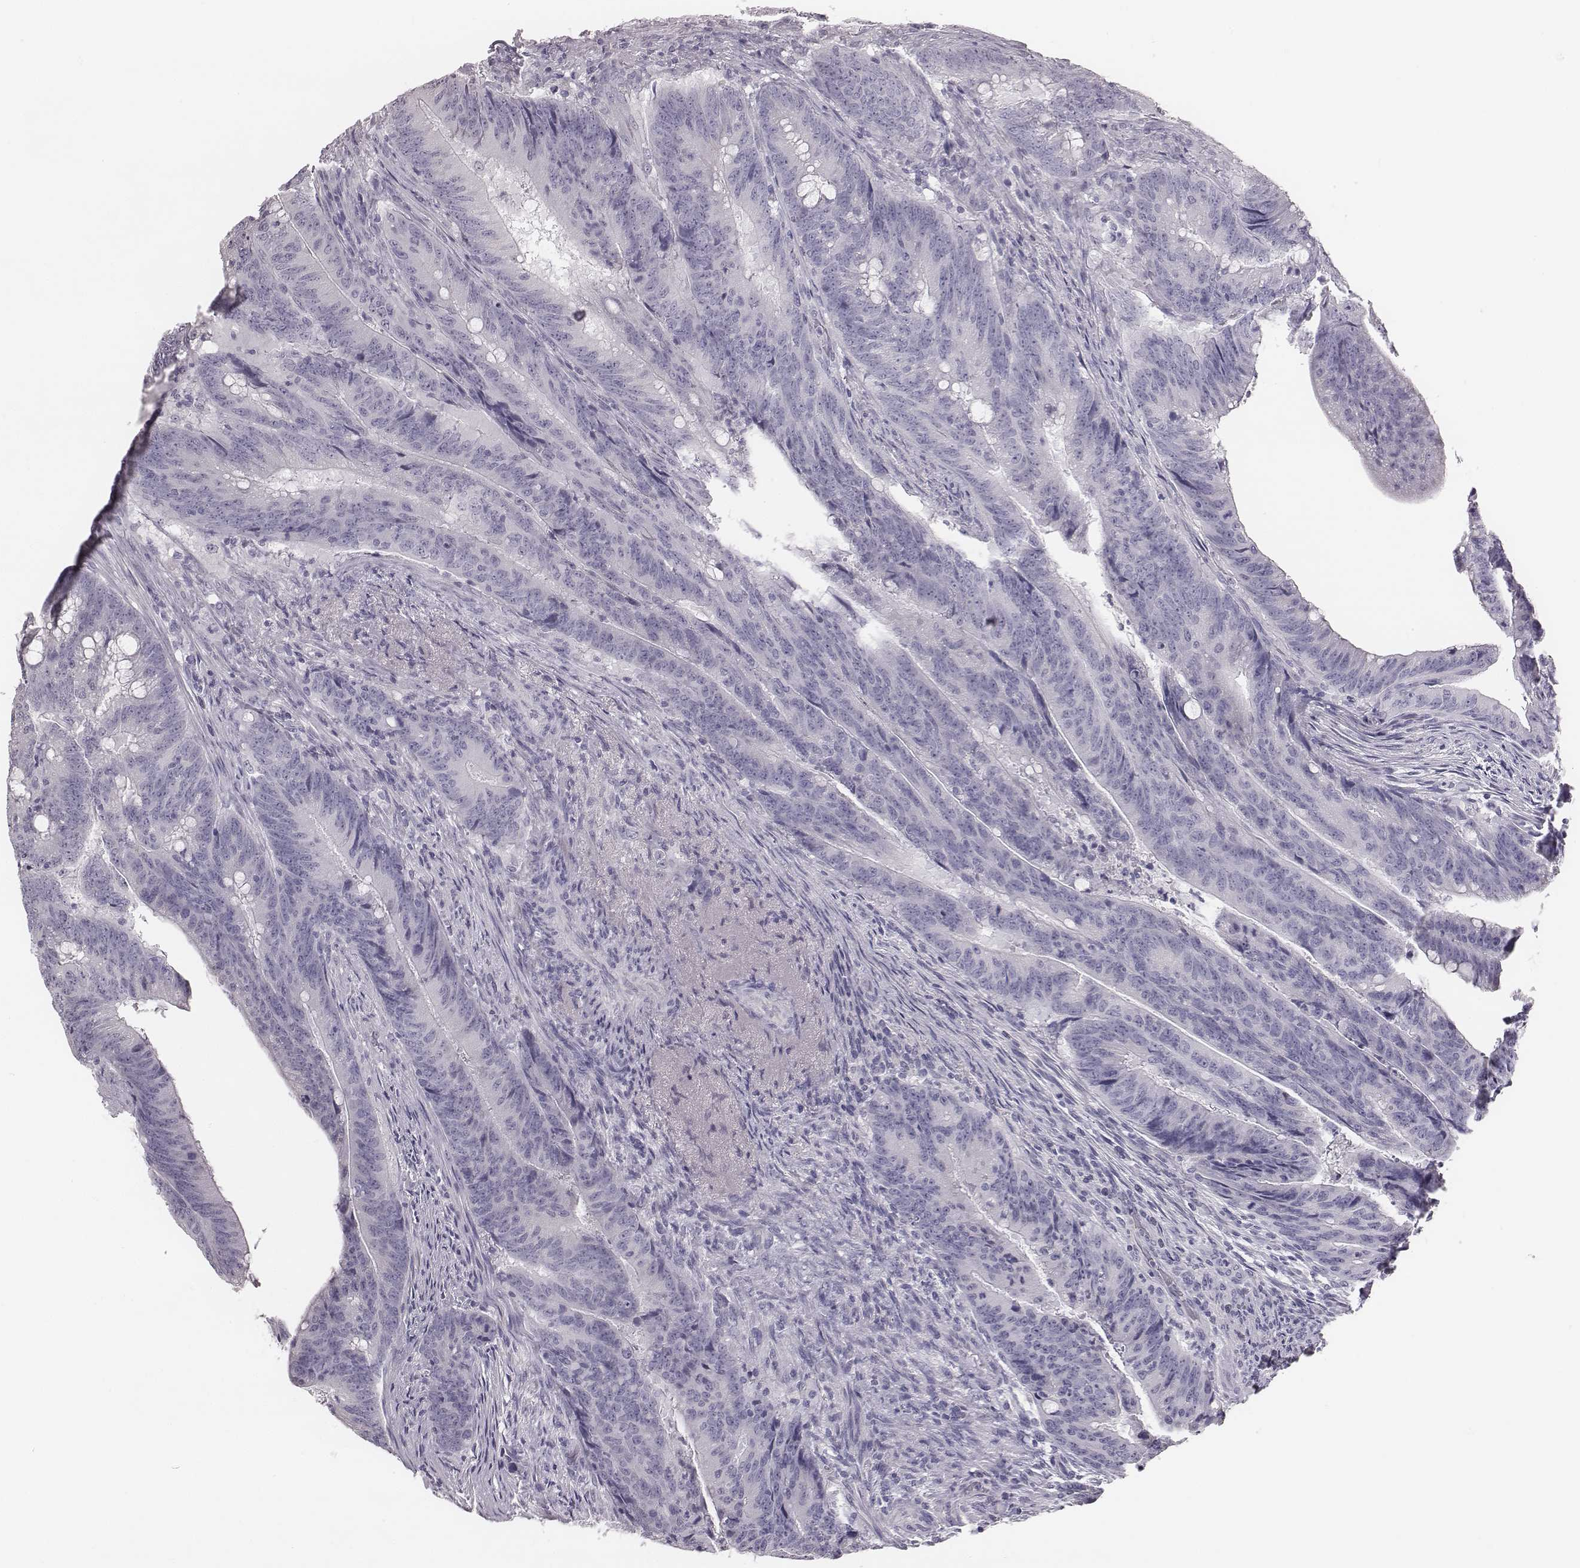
{"staining": {"intensity": "negative", "quantity": "none", "location": "none"}, "tissue": "colorectal cancer", "cell_type": "Tumor cells", "image_type": "cancer", "snomed": [{"axis": "morphology", "description": "Adenocarcinoma, NOS"}, {"axis": "topography", "description": "Colon"}], "caption": "Image shows no significant protein staining in tumor cells of colorectal cancer.", "gene": "C6orf58", "patient": {"sex": "female", "age": 87}}